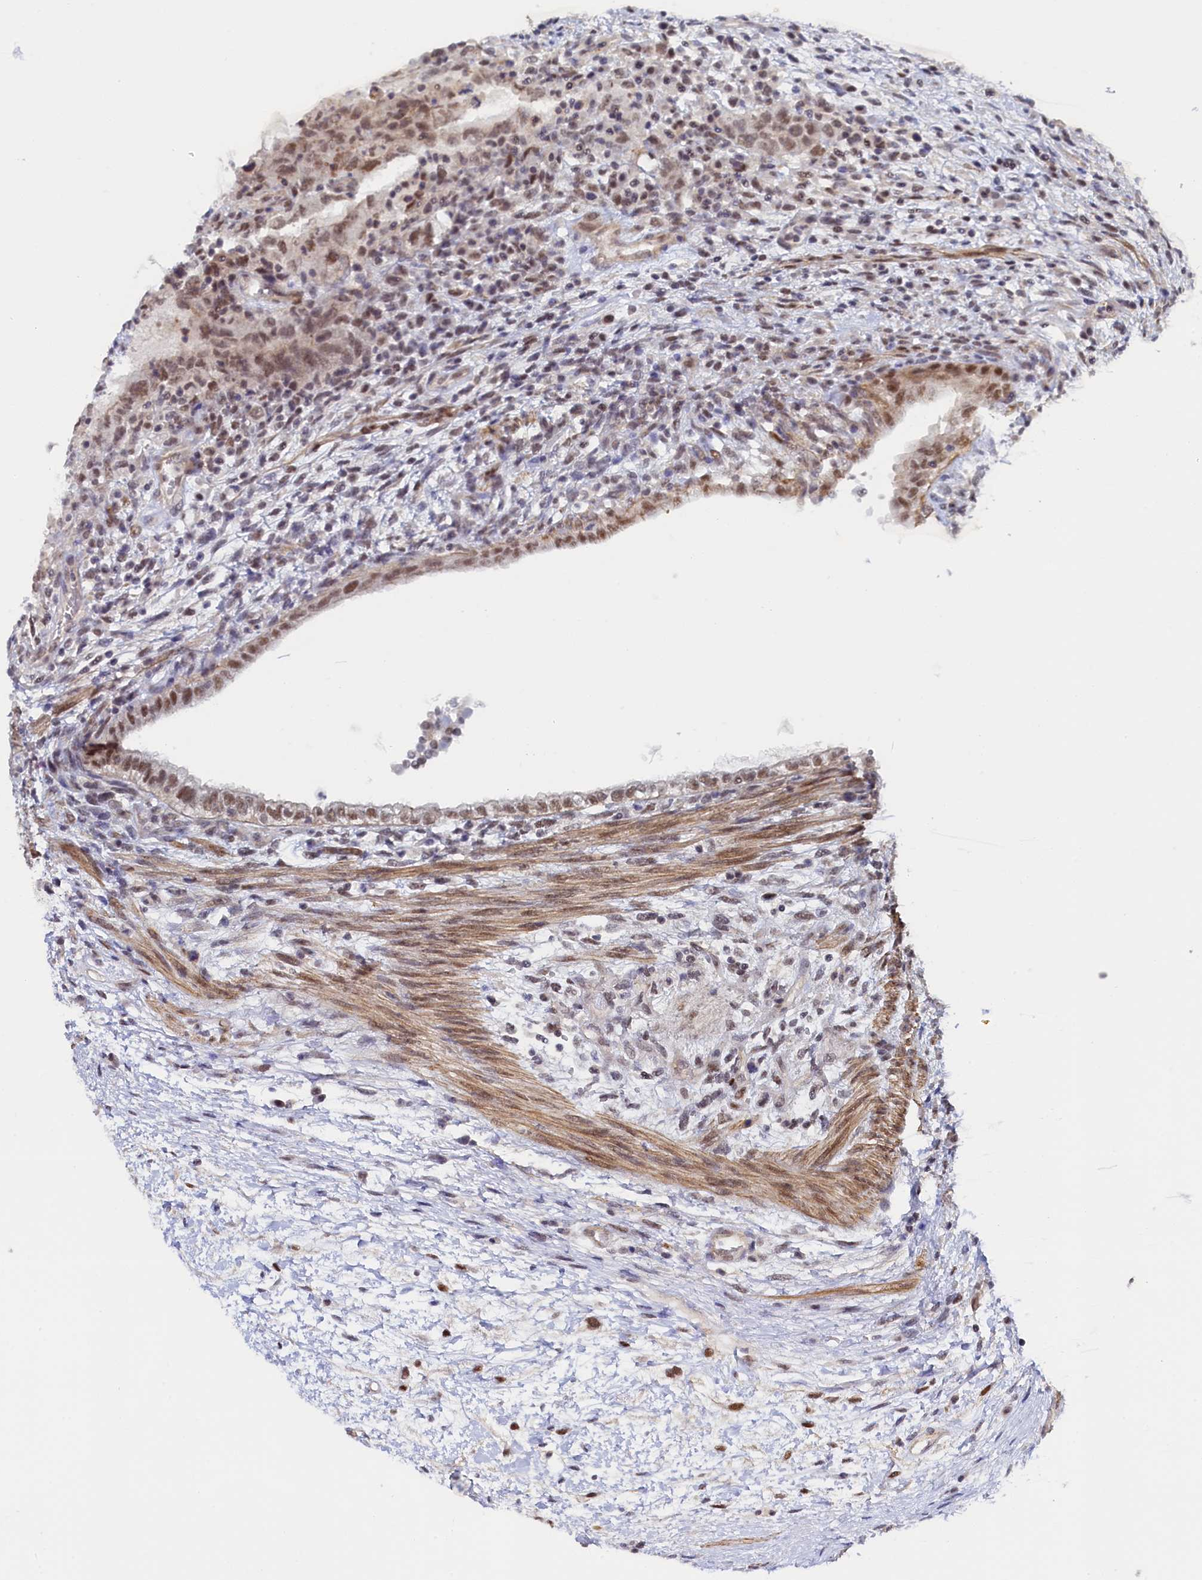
{"staining": {"intensity": "moderate", "quantity": ">75%", "location": "nuclear"}, "tissue": "testis cancer", "cell_type": "Tumor cells", "image_type": "cancer", "snomed": [{"axis": "morphology", "description": "Carcinoma, Embryonal, NOS"}, {"axis": "topography", "description": "Testis"}], "caption": "Tumor cells display medium levels of moderate nuclear staining in about >75% of cells in testis embryonal carcinoma.", "gene": "INTS14", "patient": {"sex": "male", "age": 26}}